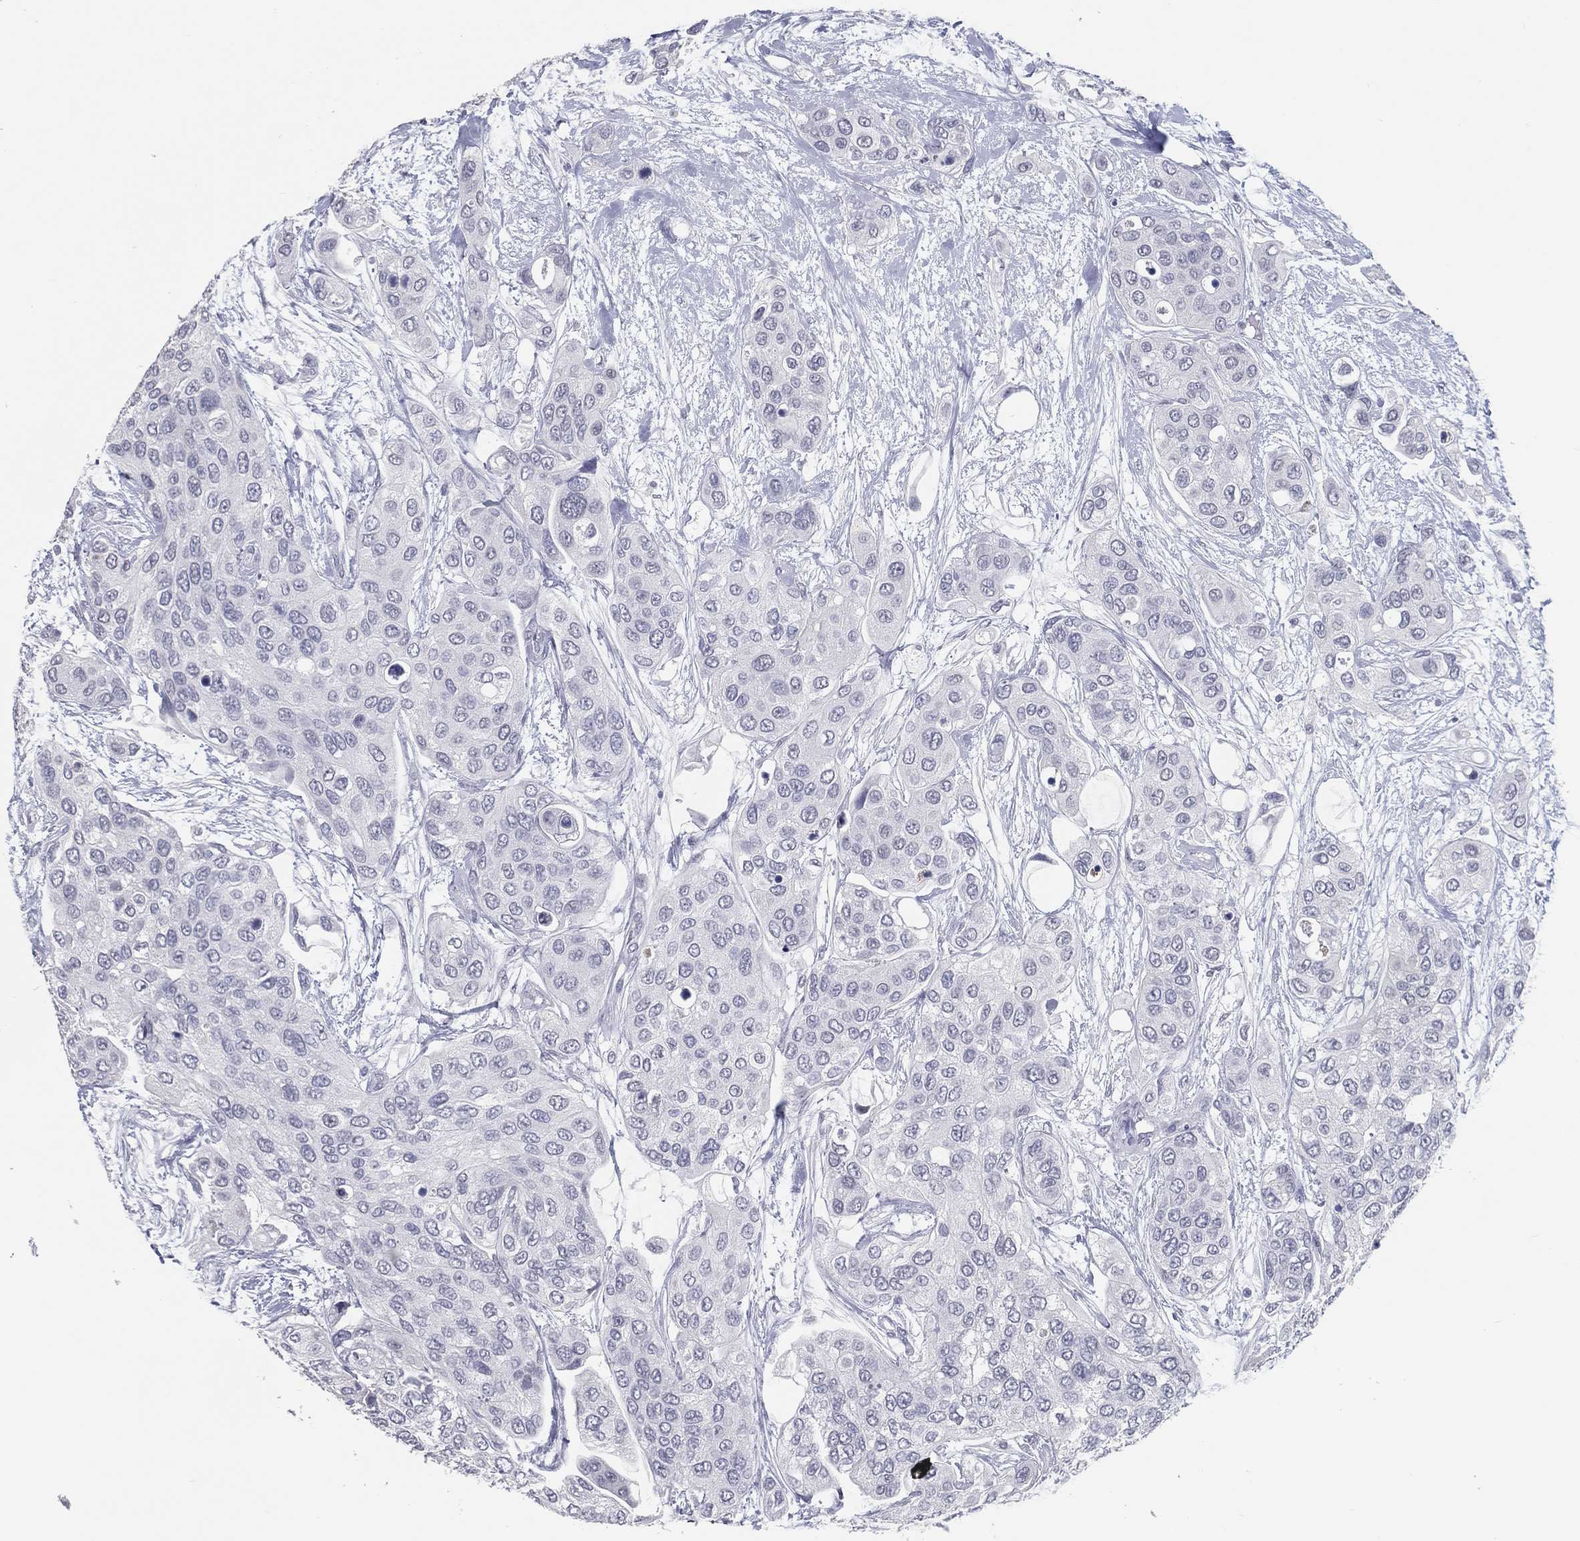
{"staining": {"intensity": "negative", "quantity": "none", "location": "none"}, "tissue": "urothelial cancer", "cell_type": "Tumor cells", "image_type": "cancer", "snomed": [{"axis": "morphology", "description": "Urothelial carcinoma, High grade"}, {"axis": "topography", "description": "Urinary bladder"}], "caption": "The photomicrograph demonstrates no significant expression in tumor cells of urothelial cancer. The staining is performed using DAB (3,3'-diaminobenzidine) brown chromogen with nuclei counter-stained in using hematoxylin.", "gene": "ACE2", "patient": {"sex": "male", "age": 77}}